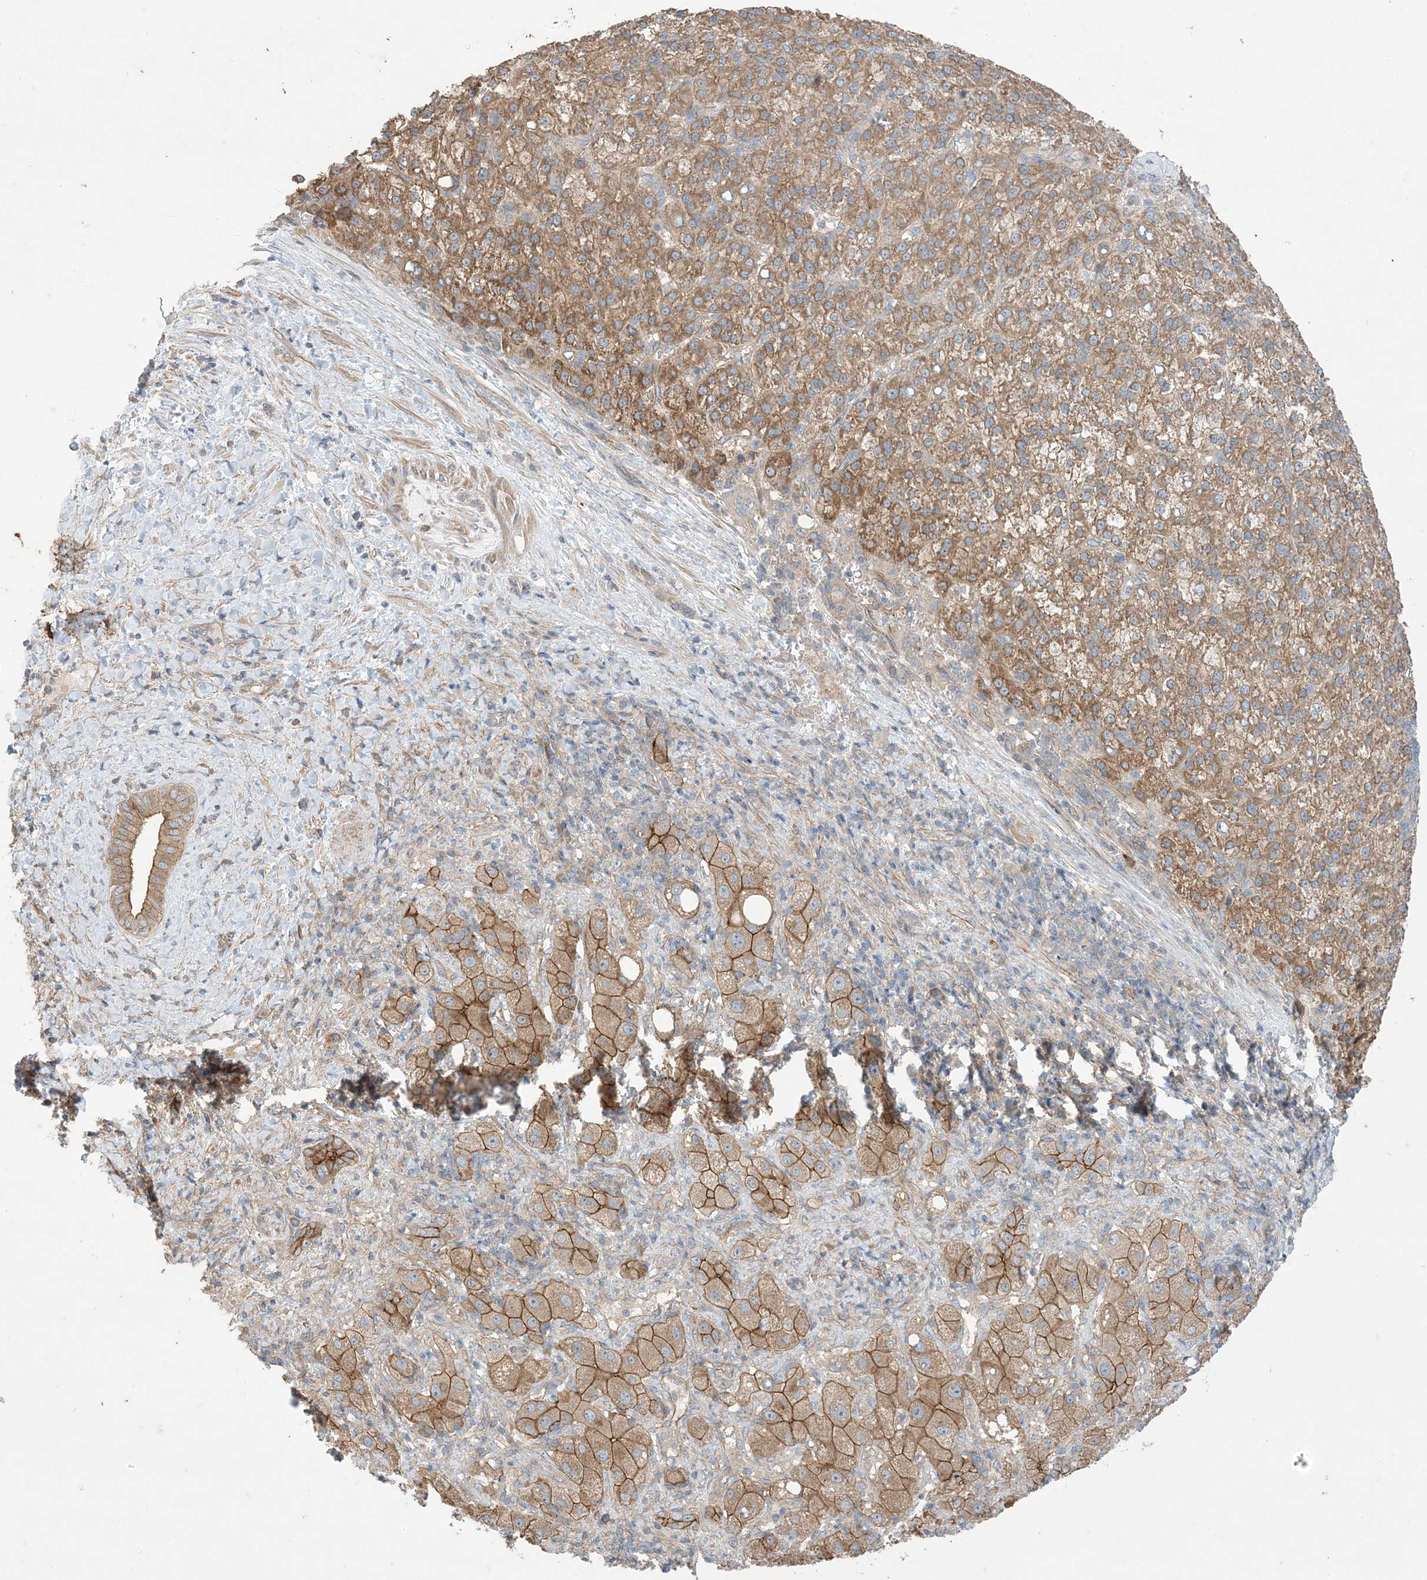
{"staining": {"intensity": "moderate", "quantity": ">75%", "location": "cytoplasmic/membranous"}, "tissue": "liver cancer", "cell_type": "Tumor cells", "image_type": "cancer", "snomed": [{"axis": "morphology", "description": "Carcinoma, Hepatocellular, NOS"}, {"axis": "topography", "description": "Liver"}], "caption": "Protein positivity by IHC shows moderate cytoplasmic/membranous expression in about >75% of tumor cells in liver cancer (hepatocellular carcinoma).", "gene": "CCNY", "patient": {"sex": "female", "age": 58}}